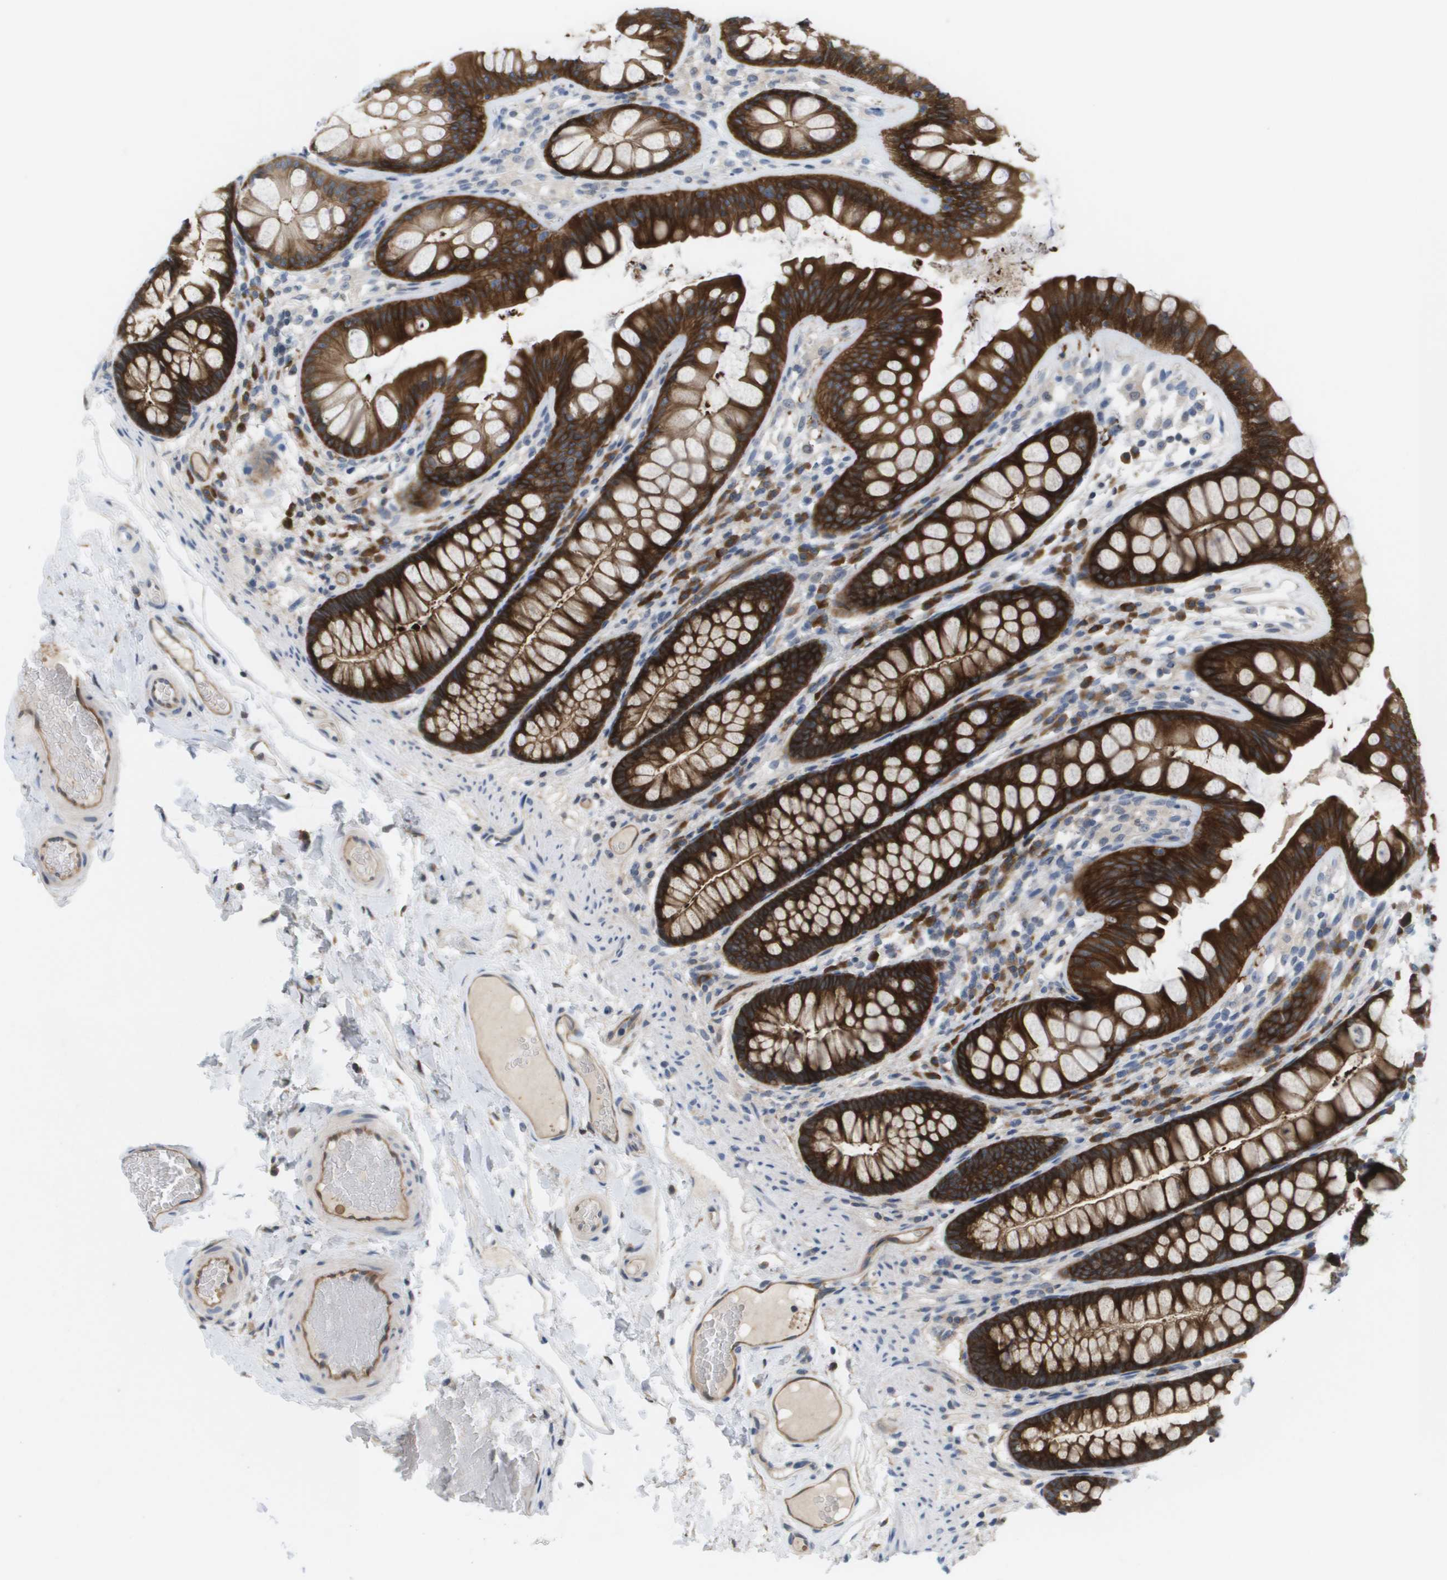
{"staining": {"intensity": "moderate", "quantity": ">75%", "location": "cytoplasmic/membranous"}, "tissue": "colon", "cell_type": "Endothelial cells", "image_type": "normal", "snomed": [{"axis": "morphology", "description": "Normal tissue, NOS"}, {"axis": "topography", "description": "Colon"}], "caption": "Protein analysis of unremarkable colon displays moderate cytoplasmic/membranous staining in approximately >75% of endothelial cells.", "gene": "MARCHF8", "patient": {"sex": "female", "age": 56}}